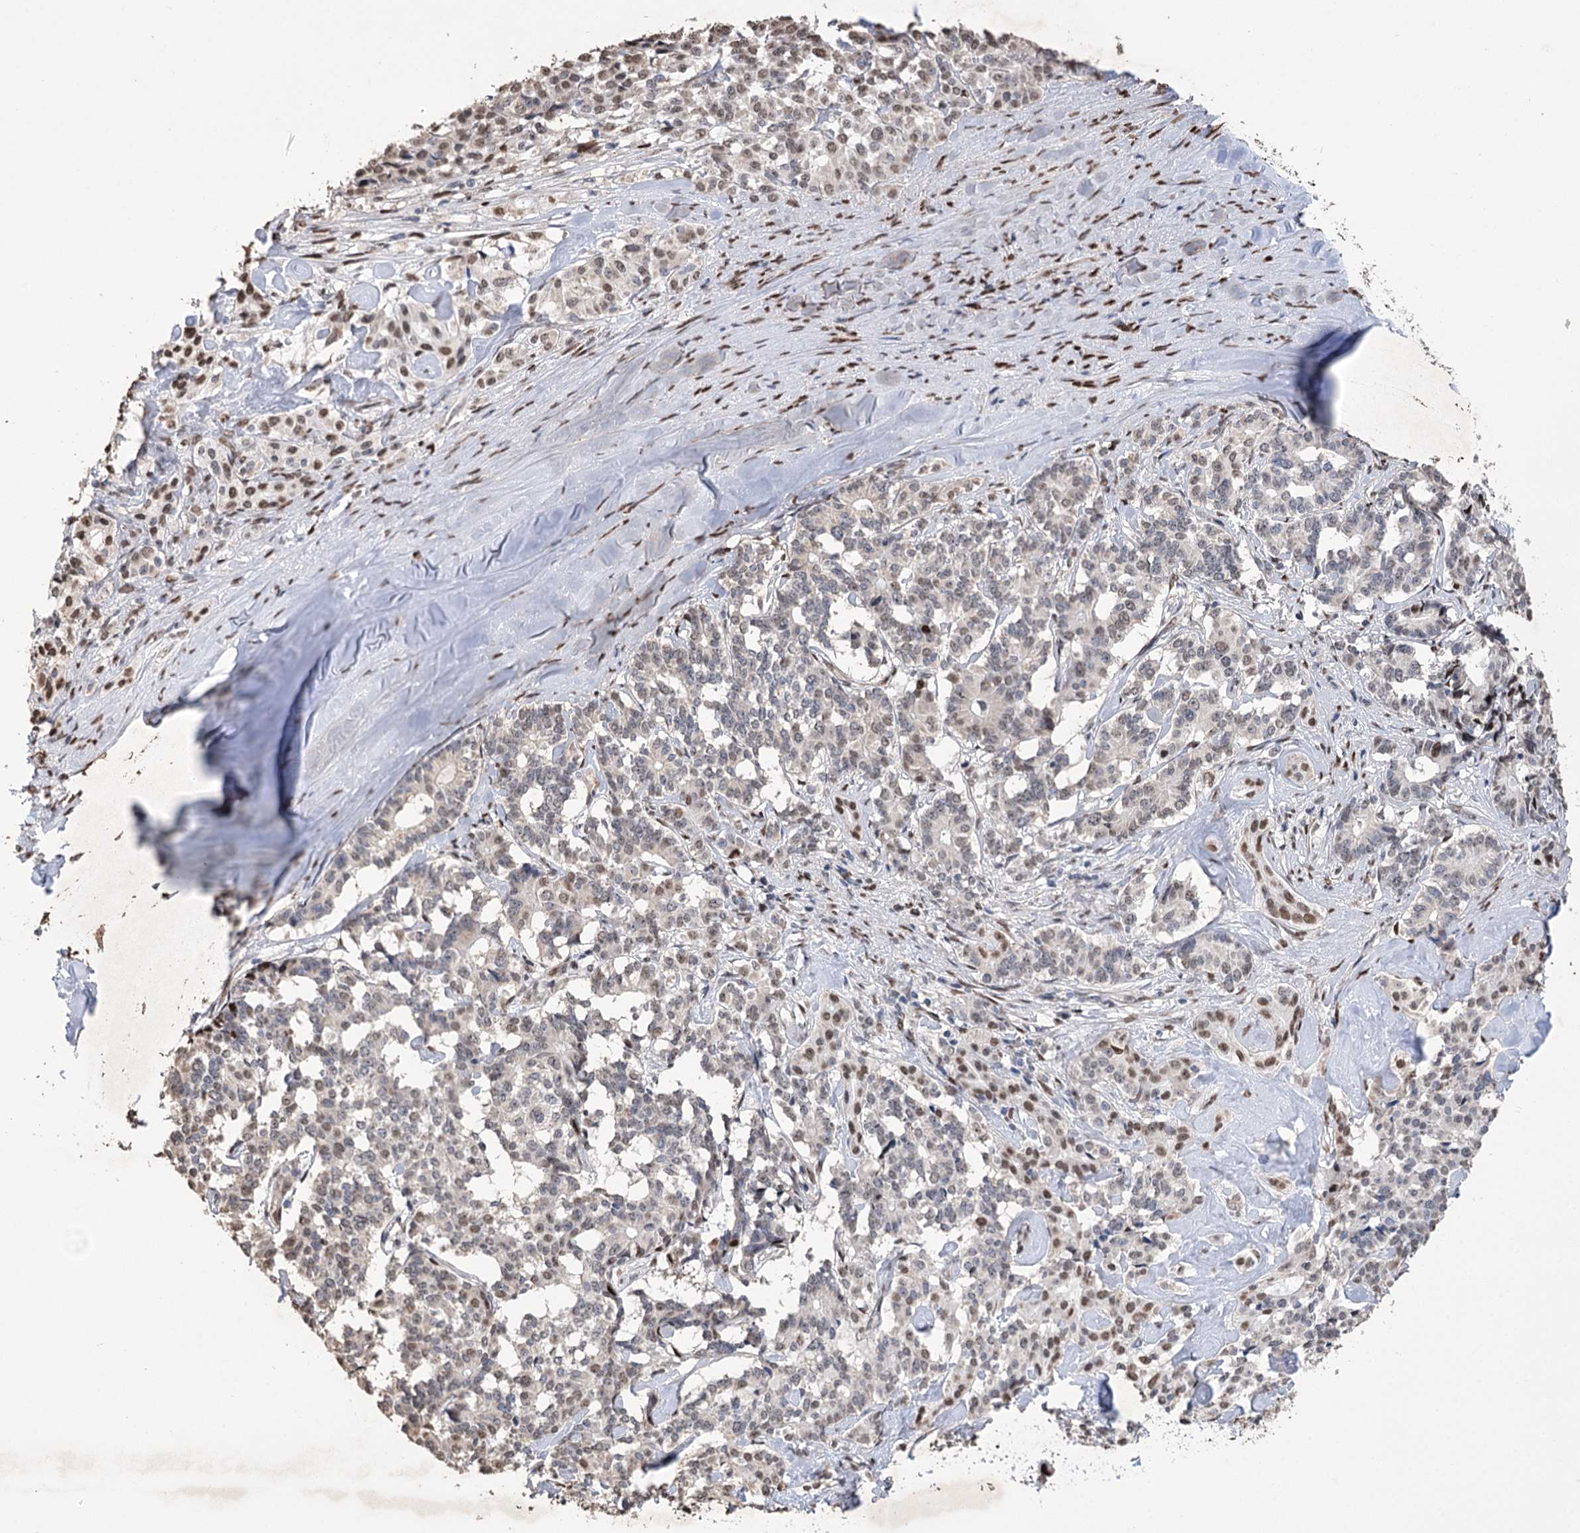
{"staining": {"intensity": "weak", "quantity": "25%-75%", "location": "nuclear"}, "tissue": "pancreatic cancer", "cell_type": "Tumor cells", "image_type": "cancer", "snomed": [{"axis": "morphology", "description": "Adenocarcinoma, NOS"}, {"axis": "topography", "description": "Pancreas"}], "caption": "Pancreatic cancer (adenocarcinoma) stained with a protein marker exhibits weak staining in tumor cells.", "gene": "NFU1", "patient": {"sex": "female", "age": 74}}